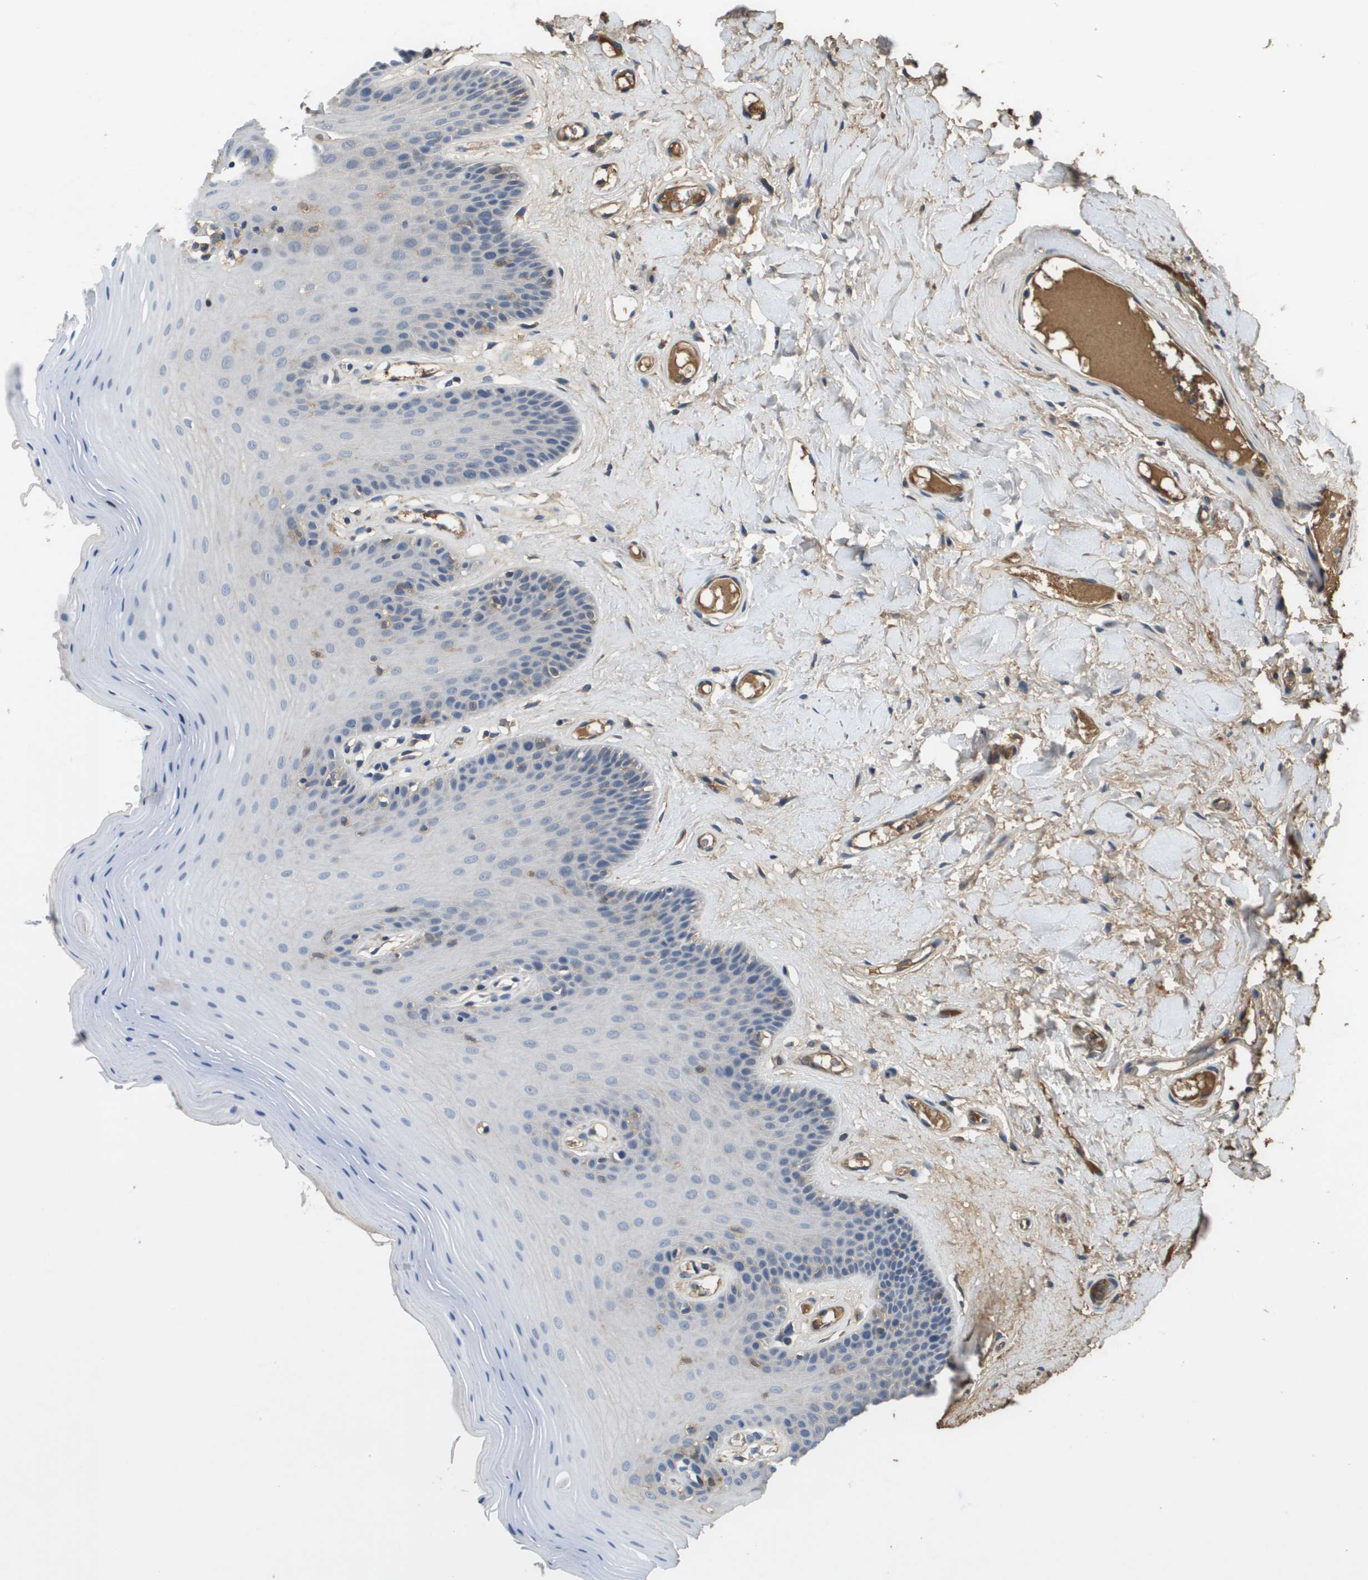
{"staining": {"intensity": "weak", "quantity": "<25%", "location": "cytoplasmic/membranous"}, "tissue": "oral mucosa", "cell_type": "Squamous epithelial cells", "image_type": "normal", "snomed": [{"axis": "morphology", "description": "Normal tissue, NOS"}, {"axis": "morphology", "description": "Squamous cell carcinoma, NOS"}, {"axis": "topography", "description": "Skeletal muscle"}, {"axis": "topography", "description": "Adipose tissue"}, {"axis": "topography", "description": "Vascular tissue"}, {"axis": "topography", "description": "Oral tissue"}, {"axis": "topography", "description": "Peripheral nerve tissue"}, {"axis": "topography", "description": "Head-Neck"}], "caption": "This is an IHC histopathology image of normal oral mucosa. There is no staining in squamous epithelial cells.", "gene": "SLC16A3", "patient": {"sex": "male", "age": 71}}